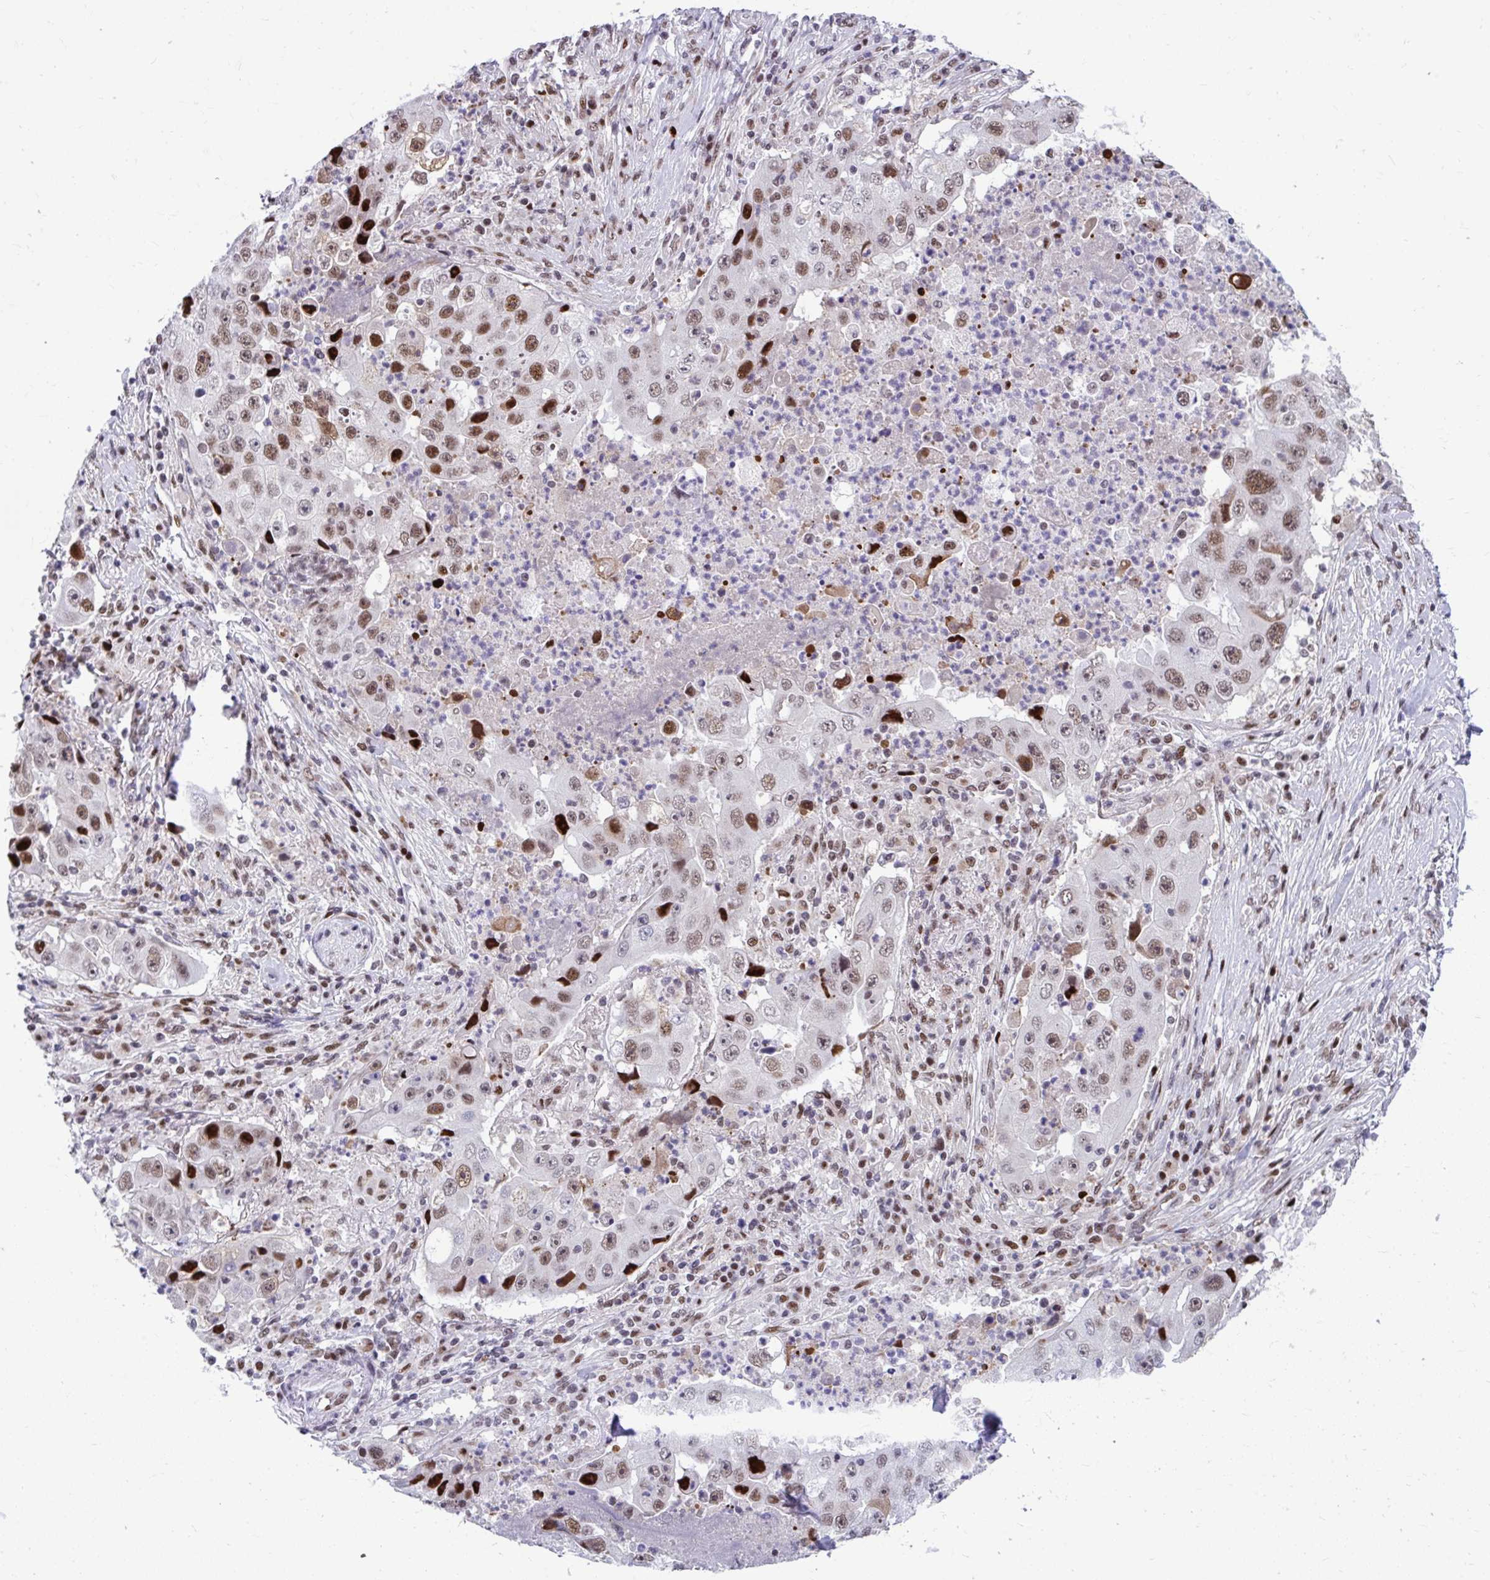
{"staining": {"intensity": "moderate", "quantity": ">75%", "location": "nuclear"}, "tissue": "lung cancer", "cell_type": "Tumor cells", "image_type": "cancer", "snomed": [{"axis": "morphology", "description": "Squamous cell carcinoma, NOS"}, {"axis": "topography", "description": "Lung"}], "caption": "A micrograph of human squamous cell carcinoma (lung) stained for a protein reveals moderate nuclear brown staining in tumor cells.", "gene": "SLC35C2", "patient": {"sex": "male", "age": 64}}